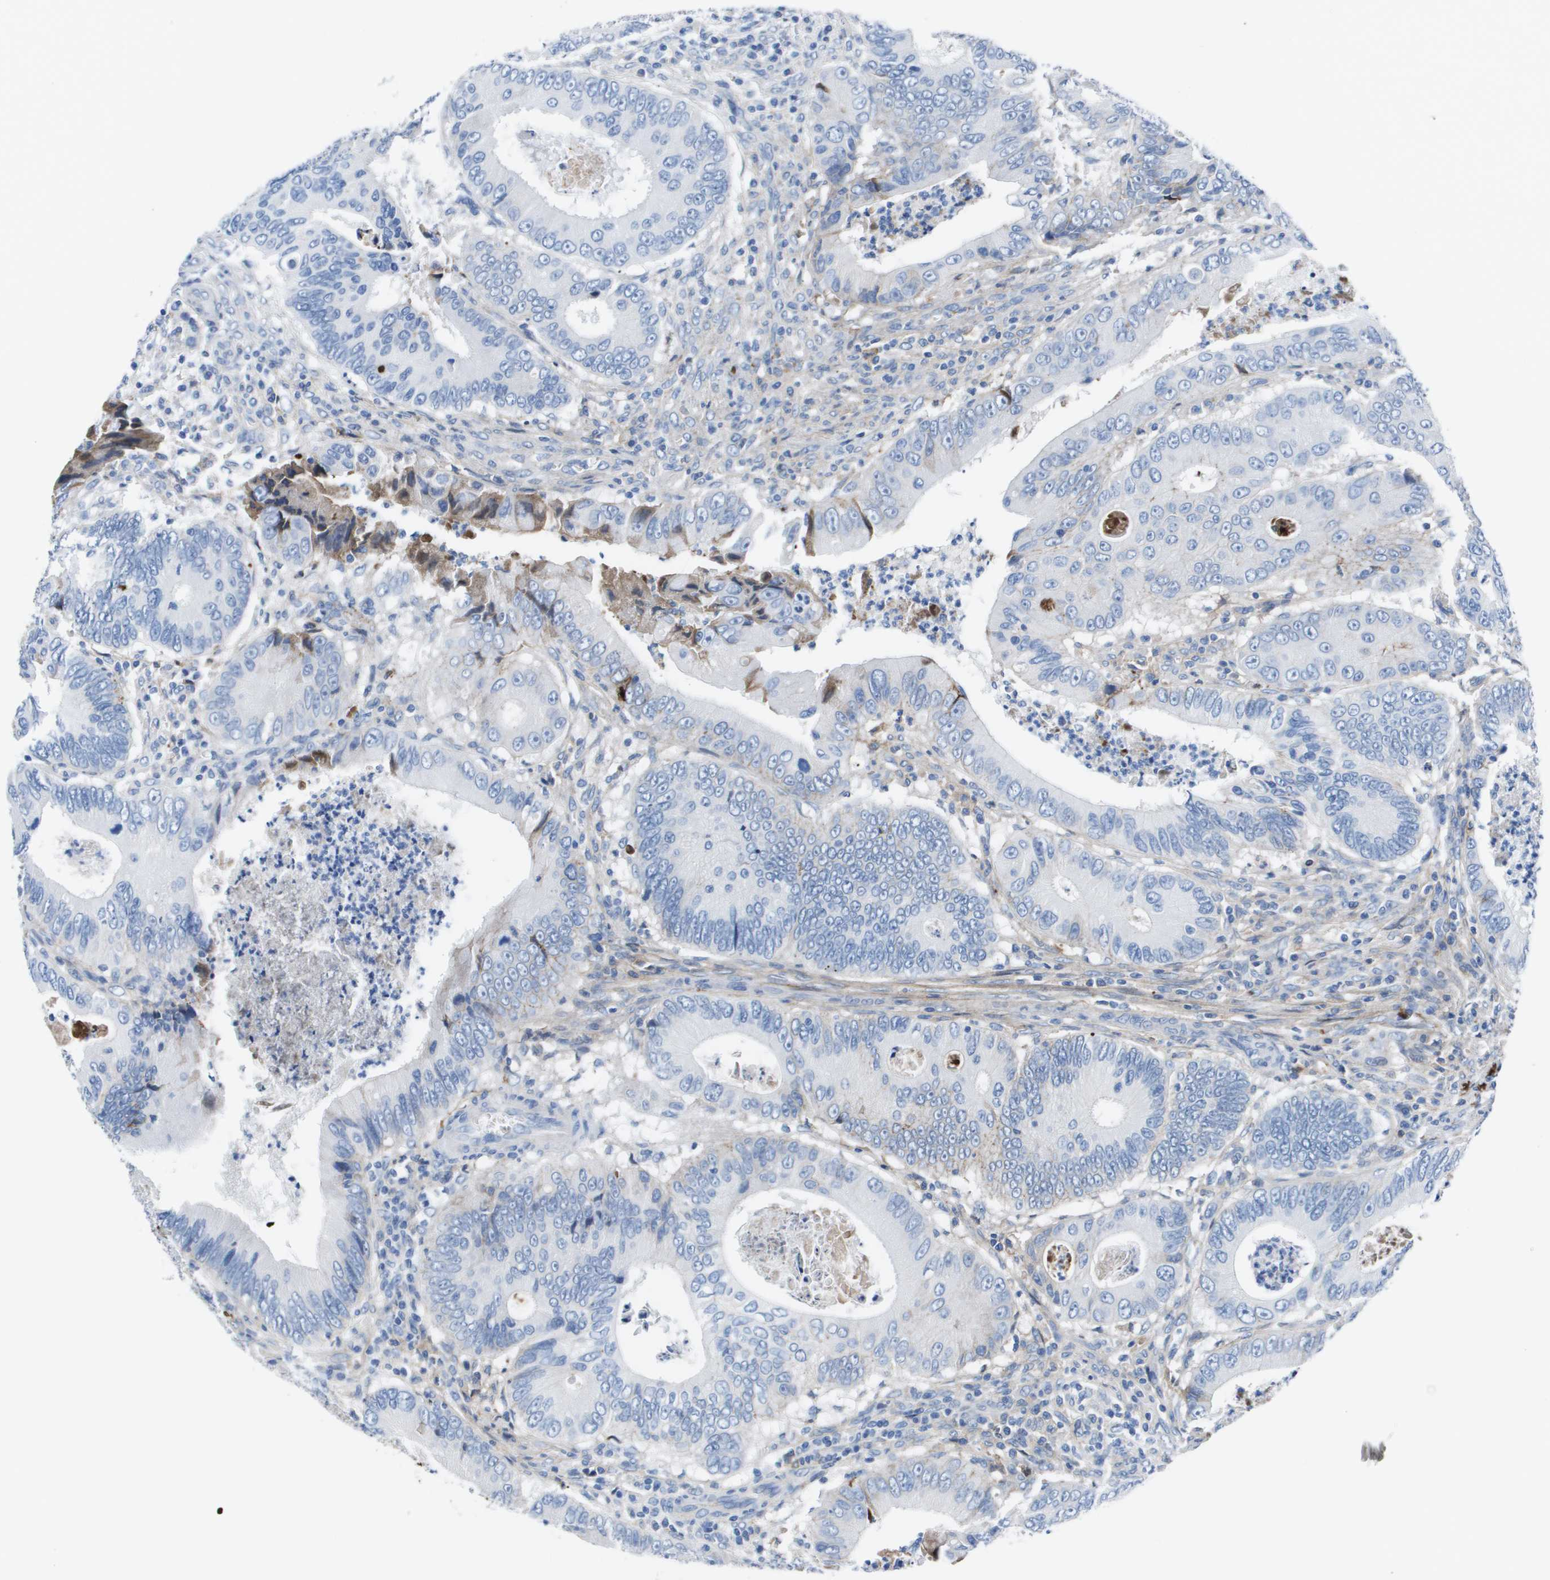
{"staining": {"intensity": "moderate", "quantity": "<25%", "location": "cytoplasmic/membranous"}, "tissue": "colorectal cancer", "cell_type": "Tumor cells", "image_type": "cancer", "snomed": [{"axis": "morphology", "description": "Inflammation, NOS"}, {"axis": "morphology", "description": "Adenocarcinoma, NOS"}, {"axis": "topography", "description": "Colon"}], "caption": "An immunohistochemistry (IHC) photomicrograph of tumor tissue is shown. Protein staining in brown labels moderate cytoplasmic/membranous positivity in colorectal cancer (adenocarcinoma) within tumor cells.", "gene": "VTN", "patient": {"sex": "male", "age": 72}}